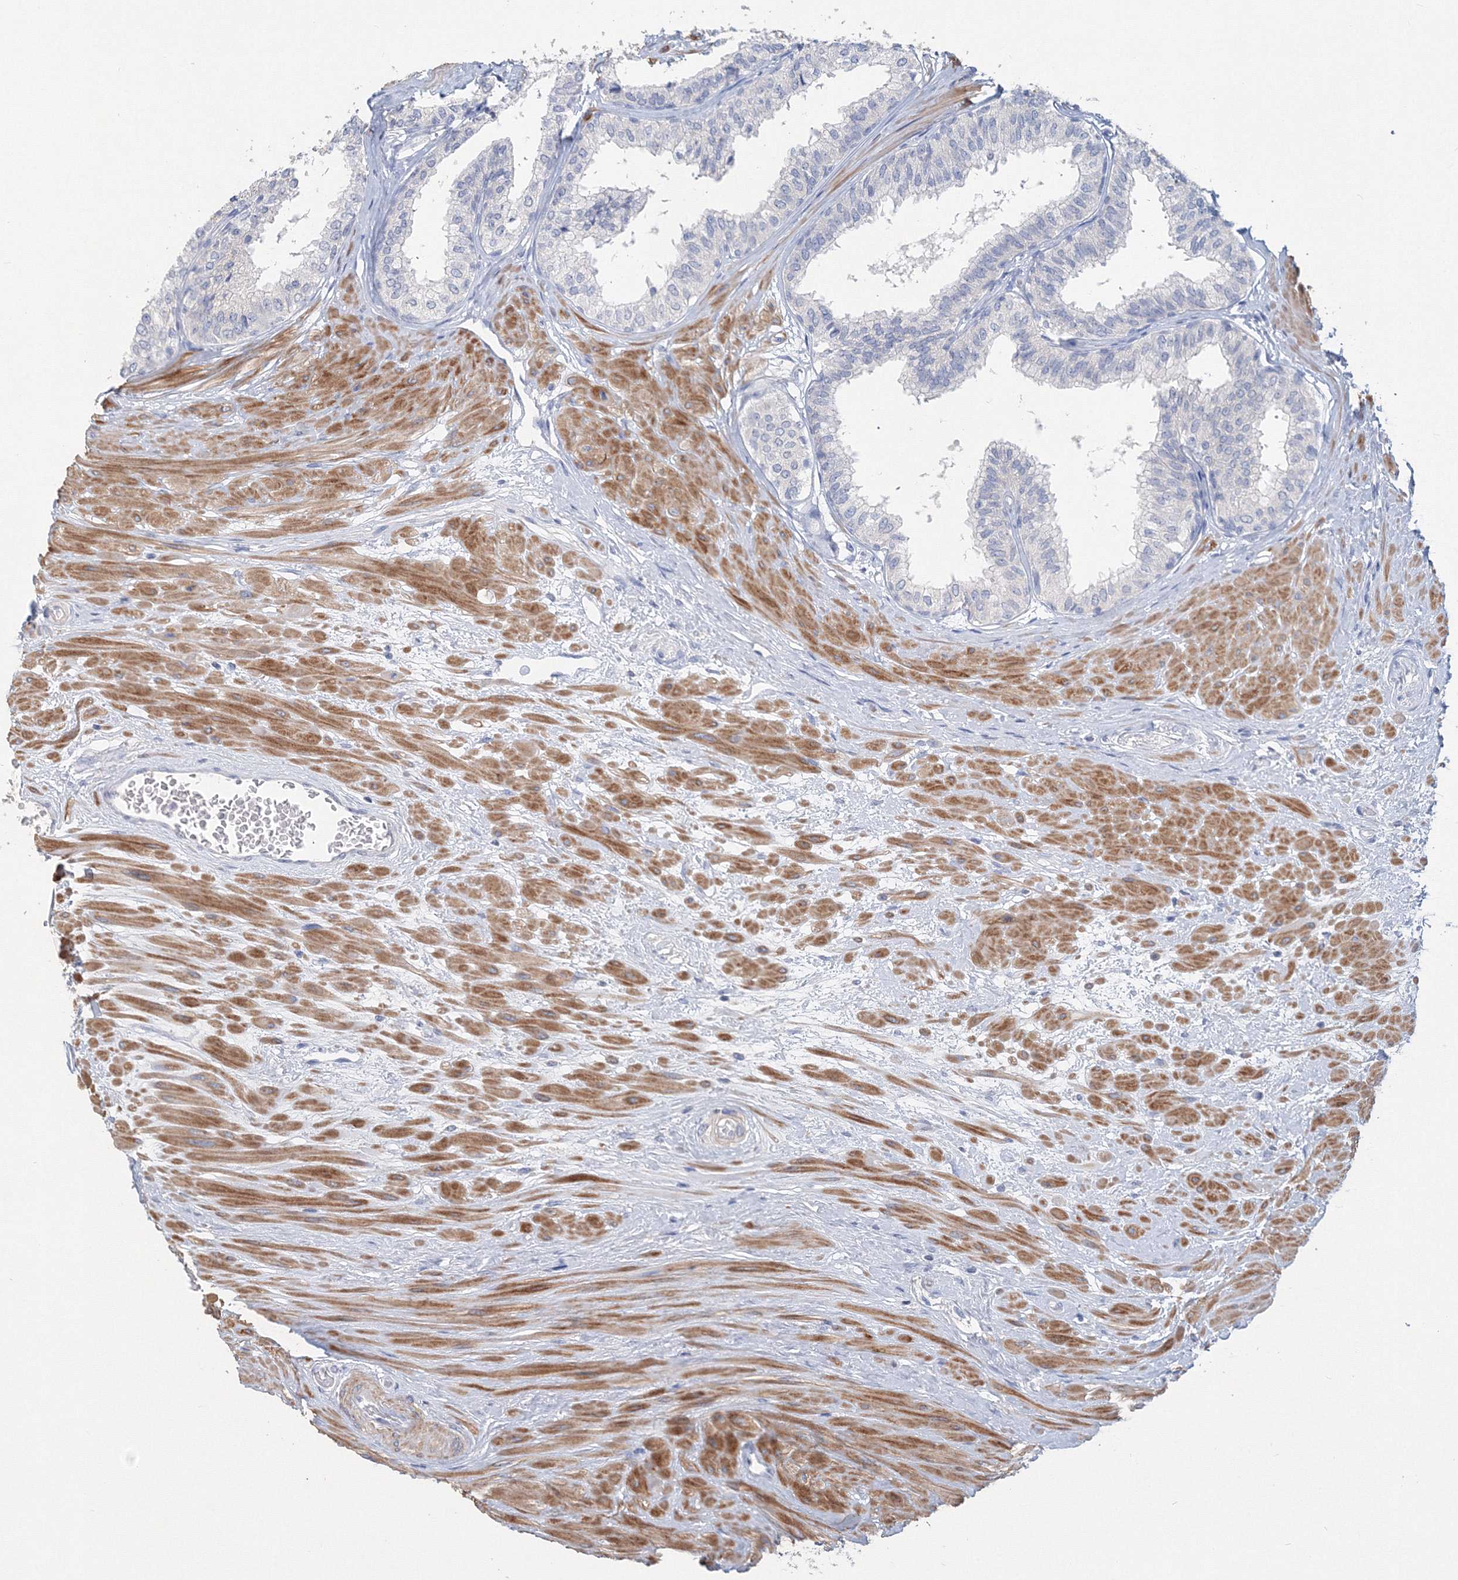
{"staining": {"intensity": "negative", "quantity": "none", "location": "none"}, "tissue": "prostate", "cell_type": "Glandular cells", "image_type": "normal", "snomed": [{"axis": "morphology", "description": "Normal tissue, NOS"}, {"axis": "topography", "description": "Prostate"}], "caption": "Histopathology image shows no significant protein staining in glandular cells of benign prostate. (Brightfield microscopy of DAB immunohistochemistry (IHC) at high magnification).", "gene": "OSBPL6", "patient": {"sex": "male", "age": 48}}